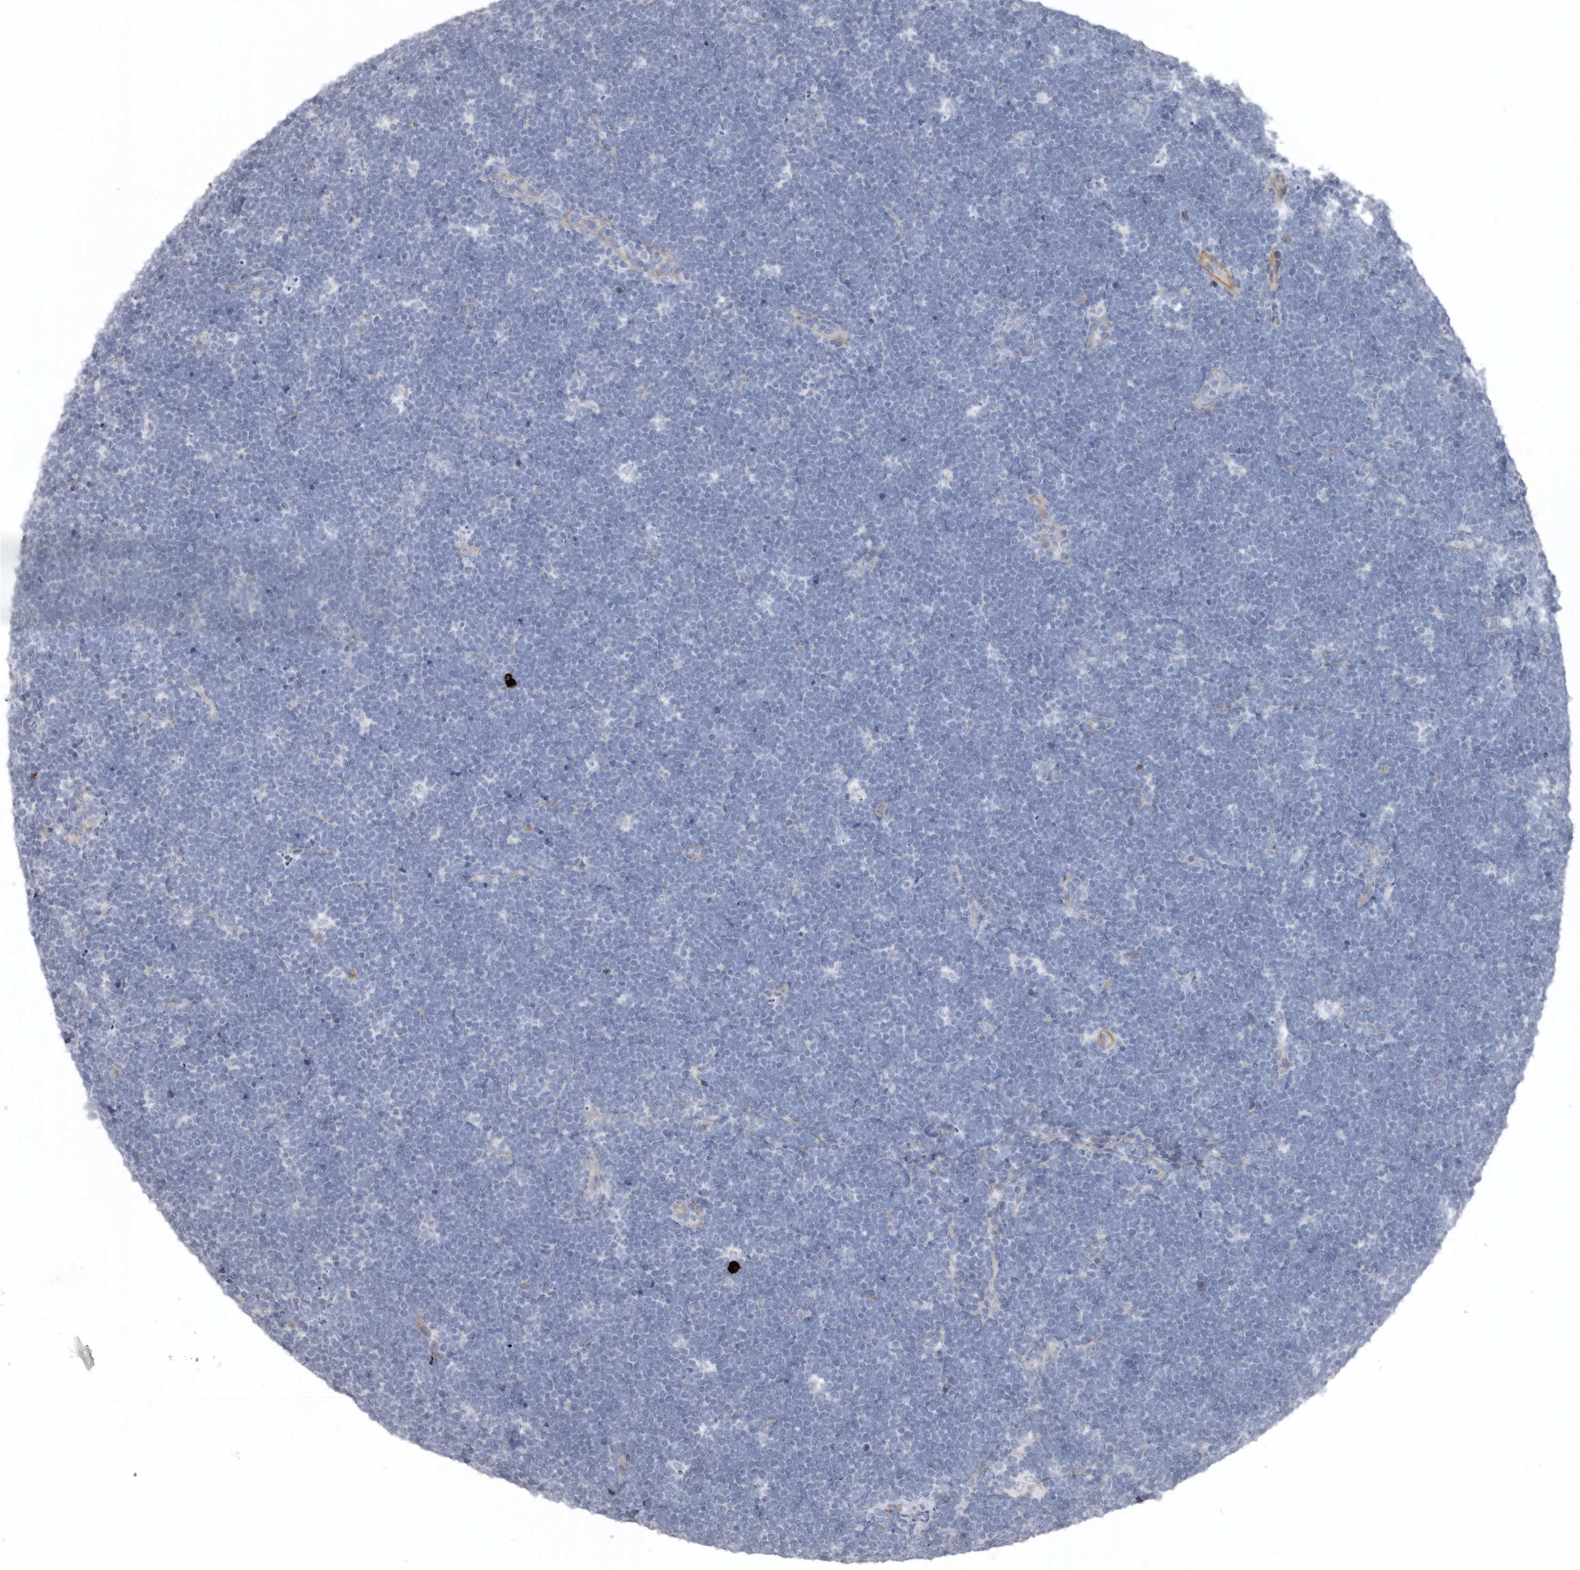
{"staining": {"intensity": "negative", "quantity": "none", "location": "none"}, "tissue": "lymphoma", "cell_type": "Tumor cells", "image_type": "cancer", "snomed": [{"axis": "morphology", "description": "Malignant lymphoma, non-Hodgkin's type, High grade"}, {"axis": "topography", "description": "Lymph node"}], "caption": "Tumor cells show no significant protein staining in malignant lymphoma, non-Hodgkin's type (high-grade). (DAB (3,3'-diaminobenzidine) IHC, high magnification).", "gene": "ZNF114", "patient": {"sex": "male", "age": 13}}